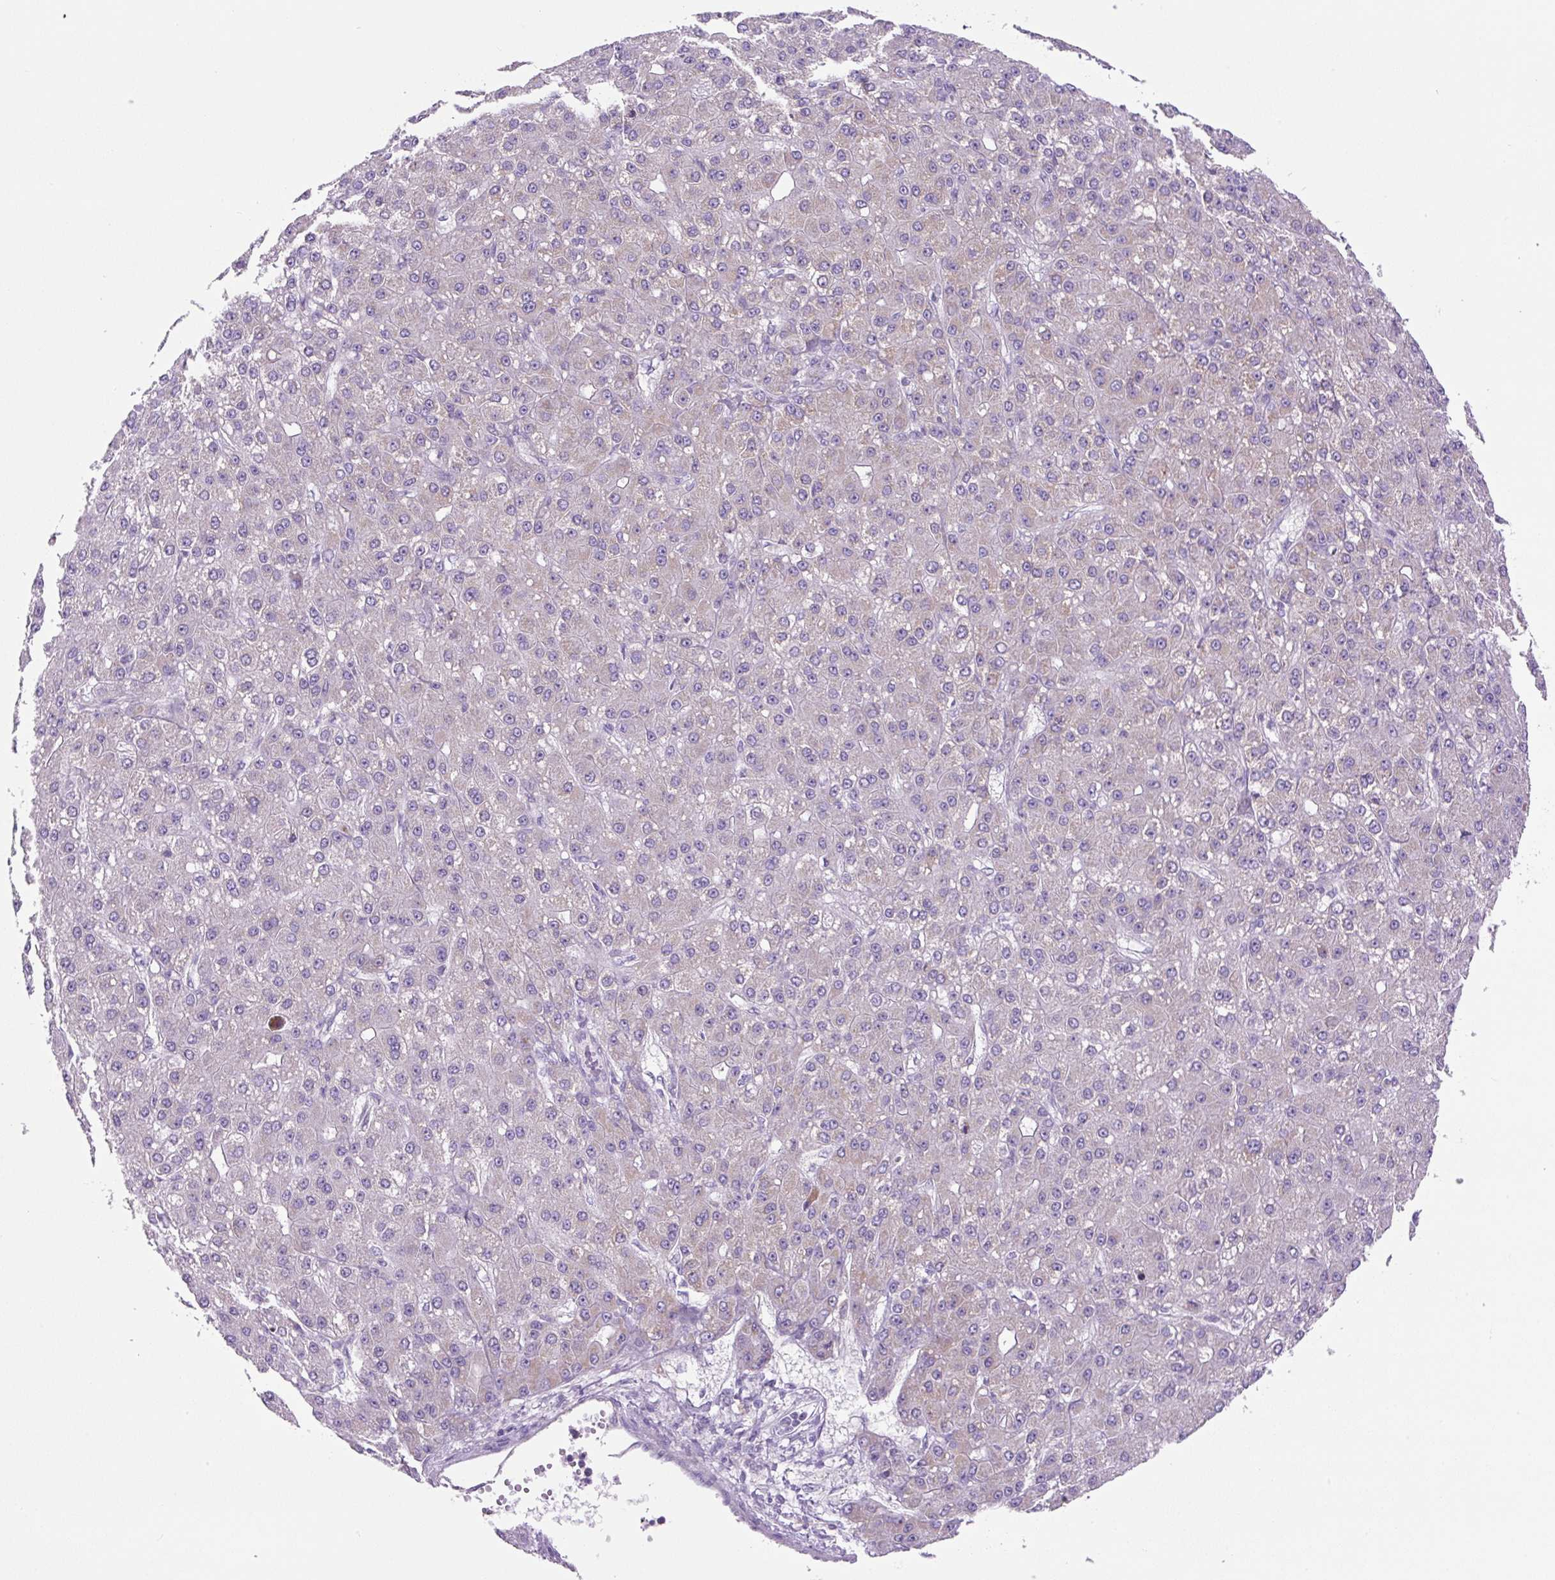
{"staining": {"intensity": "weak", "quantity": "25%-75%", "location": "cytoplasmic/membranous"}, "tissue": "liver cancer", "cell_type": "Tumor cells", "image_type": "cancer", "snomed": [{"axis": "morphology", "description": "Carcinoma, Hepatocellular, NOS"}, {"axis": "topography", "description": "Liver"}], "caption": "This is an image of immunohistochemistry (IHC) staining of hepatocellular carcinoma (liver), which shows weak positivity in the cytoplasmic/membranous of tumor cells.", "gene": "OGDHL", "patient": {"sex": "male", "age": 67}}